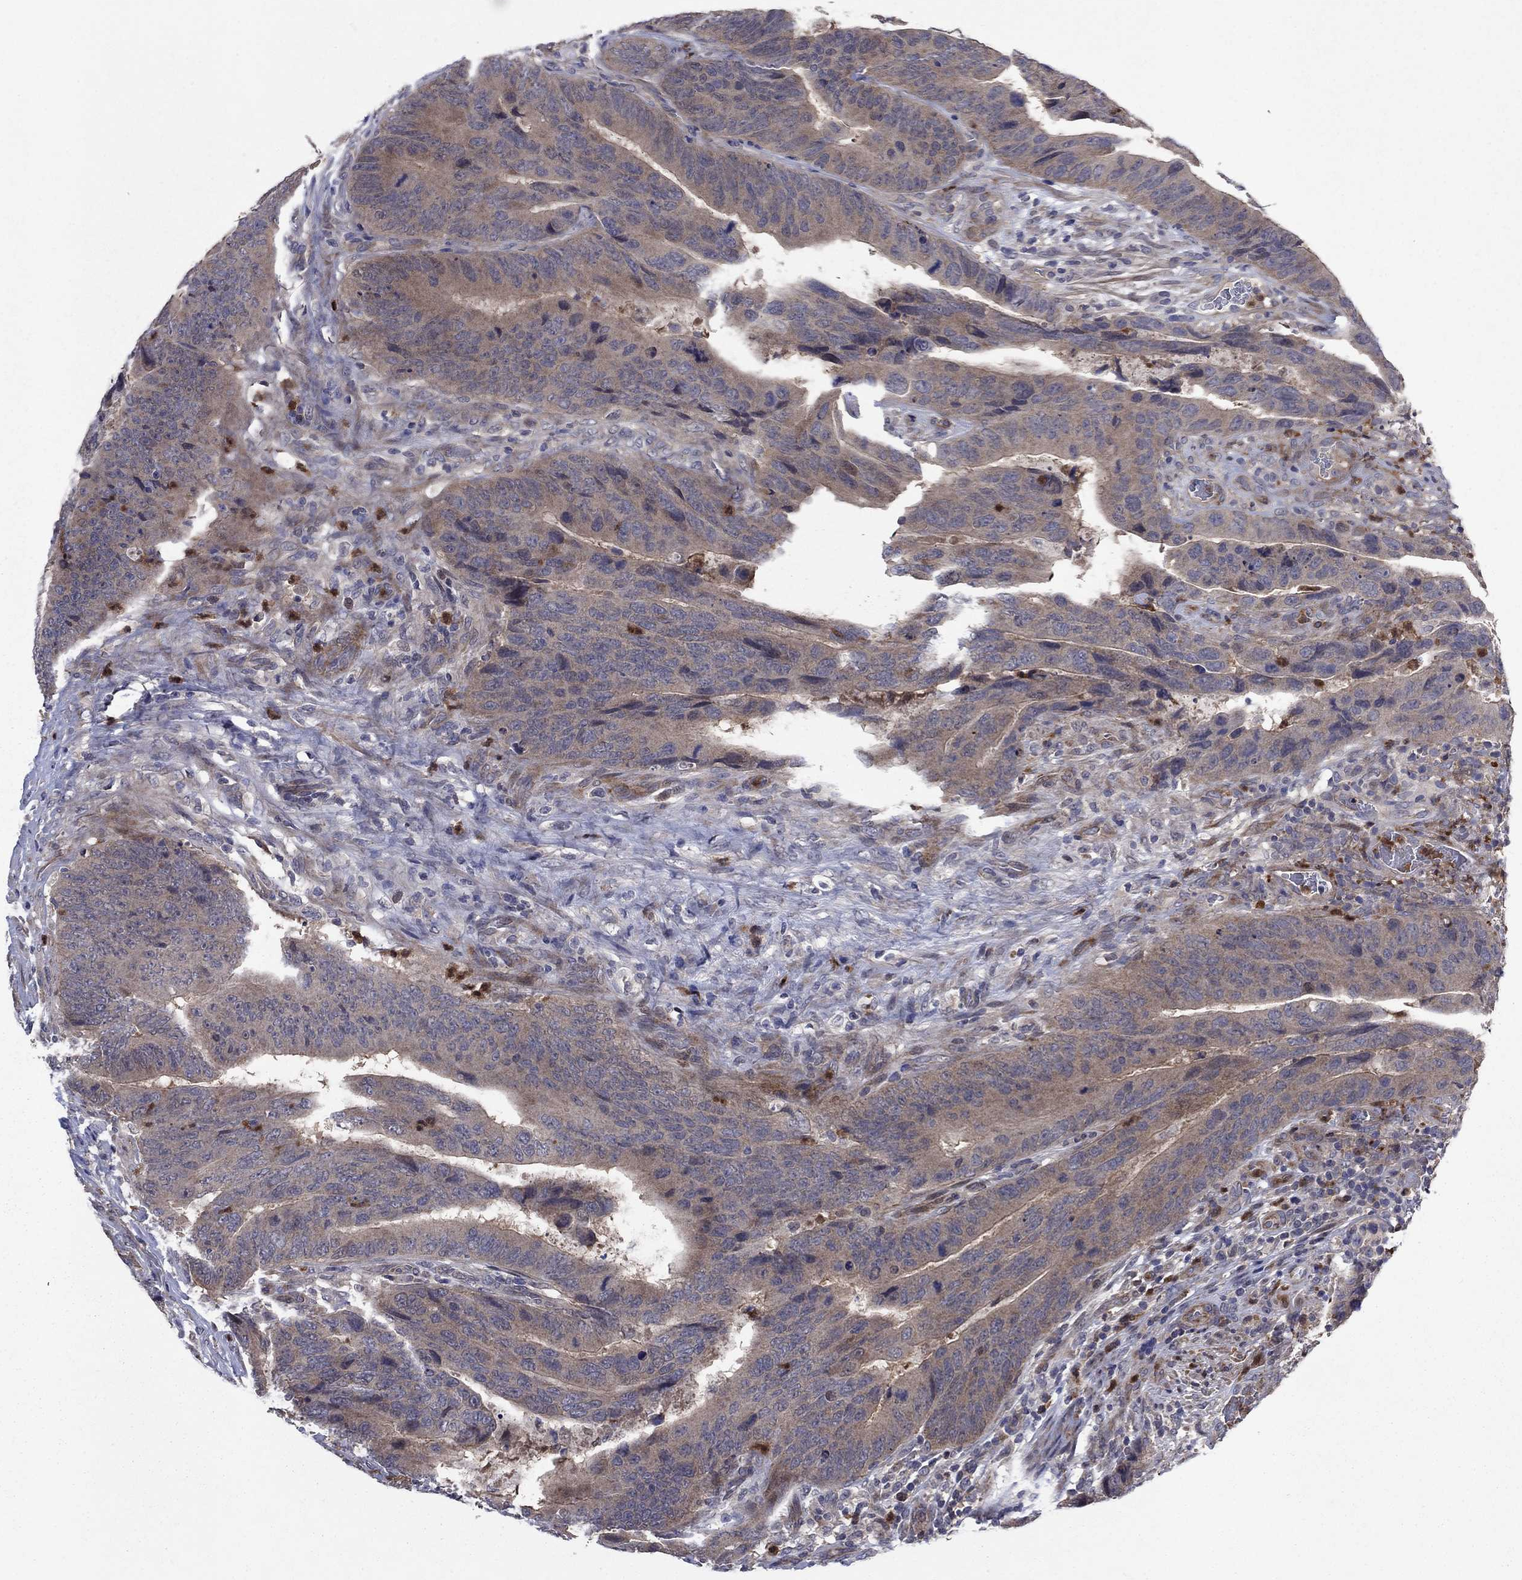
{"staining": {"intensity": "weak", "quantity": "25%-75%", "location": "cytoplasmic/membranous"}, "tissue": "colorectal cancer", "cell_type": "Tumor cells", "image_type": "cancer", "snomed": [{"axis": "morphology", "description": "Adenocarcinoma, NOS"}, {"axis": "topography", "description": "Colon"}], "caption": "An image showing weak cytoplasmic/membranous expression in about 25%-75% of tumor cells in colorectal cancer, as visualized by brown immunohistochemical staining.", "gene": "MSRB1", "patient": {"sex": "female", "age": 56}}